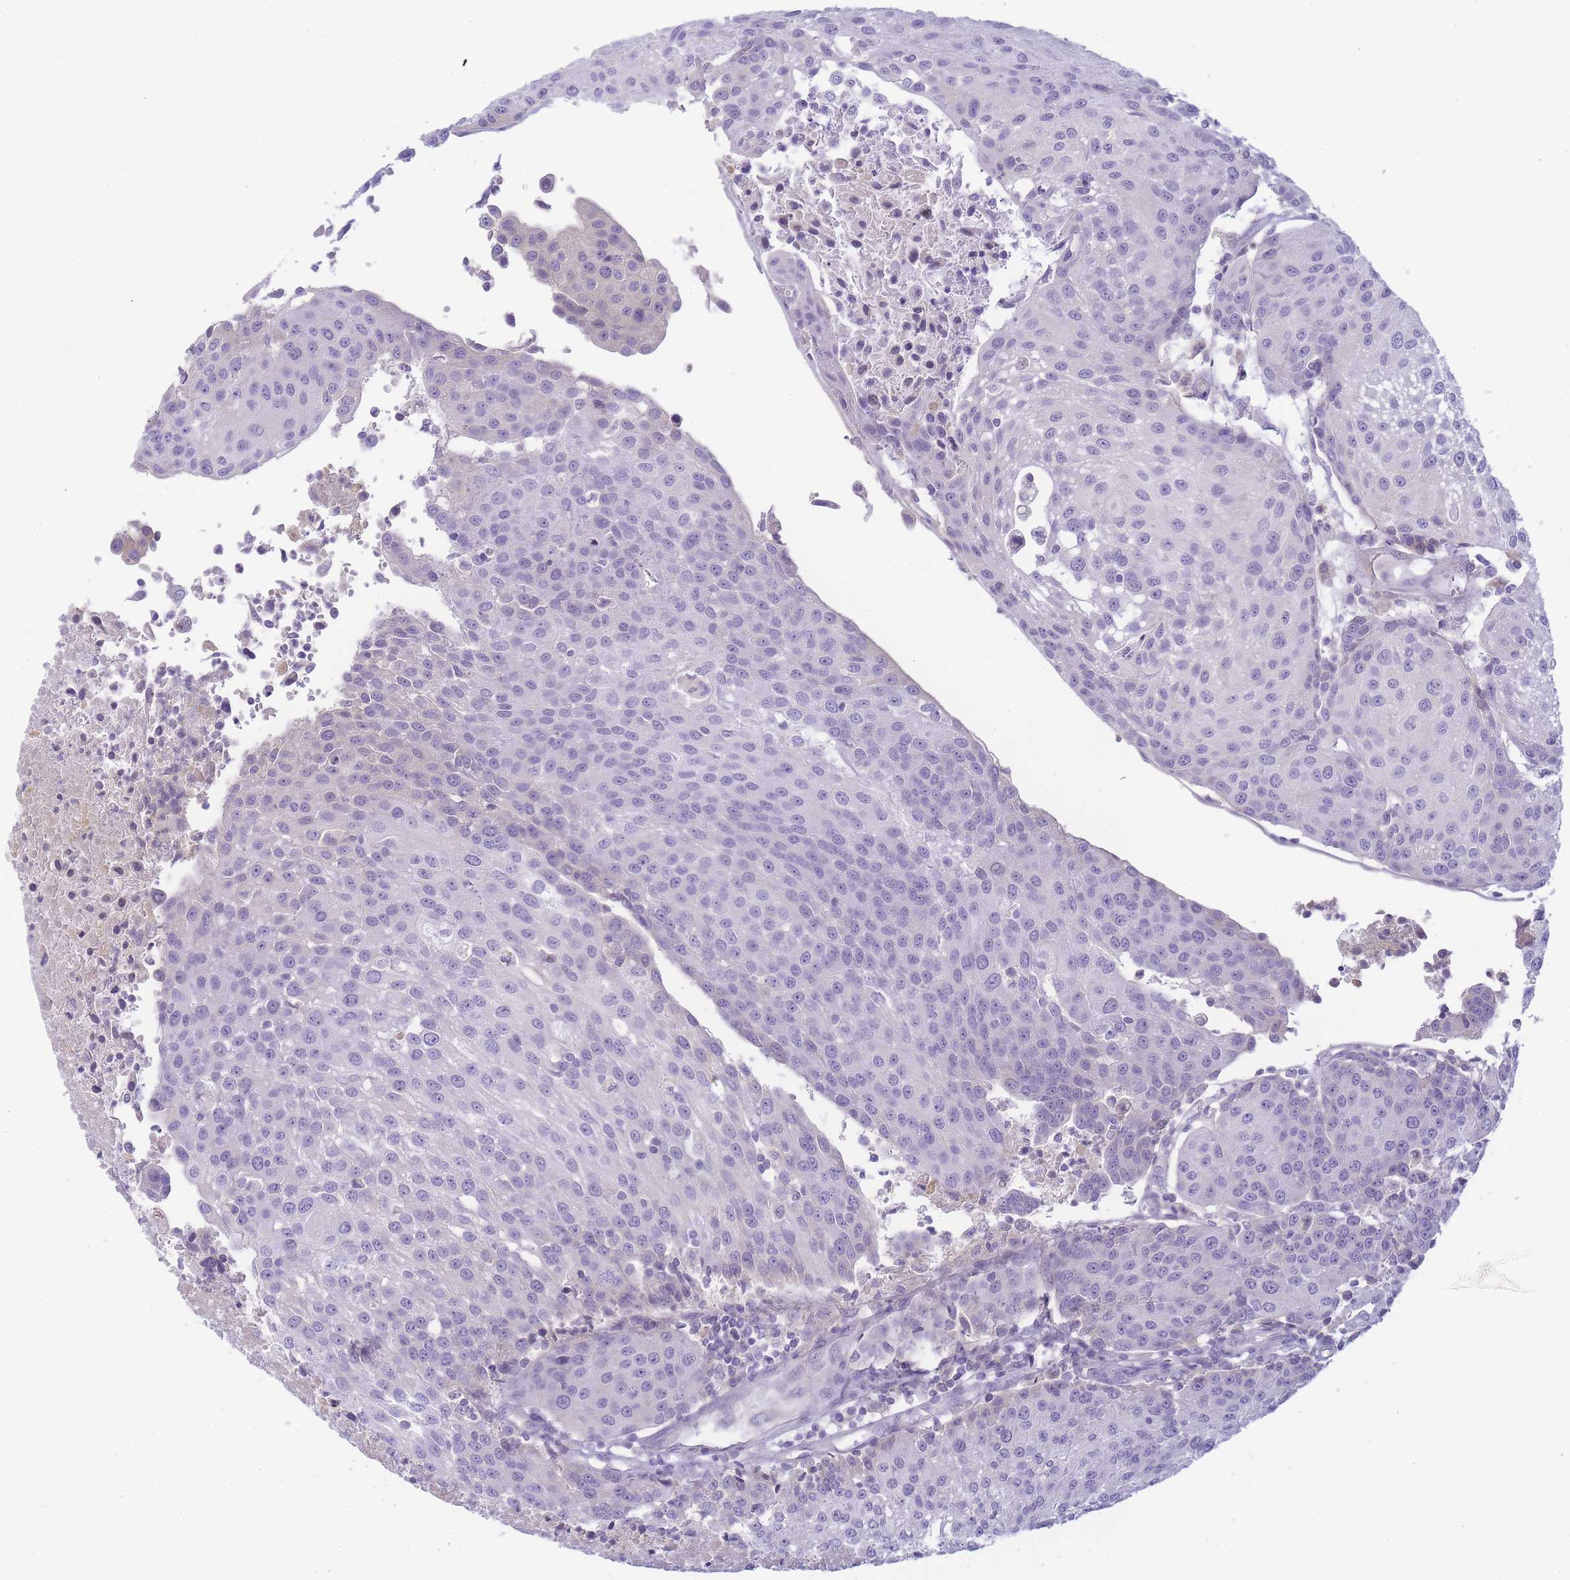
{"staining": {"intensity": "negative", "quantity": "none", "location": "none"}, "tissue": "urothelial cancer", "cell_type": "Tumor cells", "image_type": "cancer", "snomed": [{"axis": "morphology", "description": "Urothelial carcinoma, High grade"}, {"axis": "topography", "description": "Urinary bladder"}], "caption": "High power microscopy image of an immunohistochemistry (IHC) micrograph of urothelial cancer, revealing no significant expression in tumor cells.", "gene": "RRAD", "patient": {"sex": "female", "age": 85}}